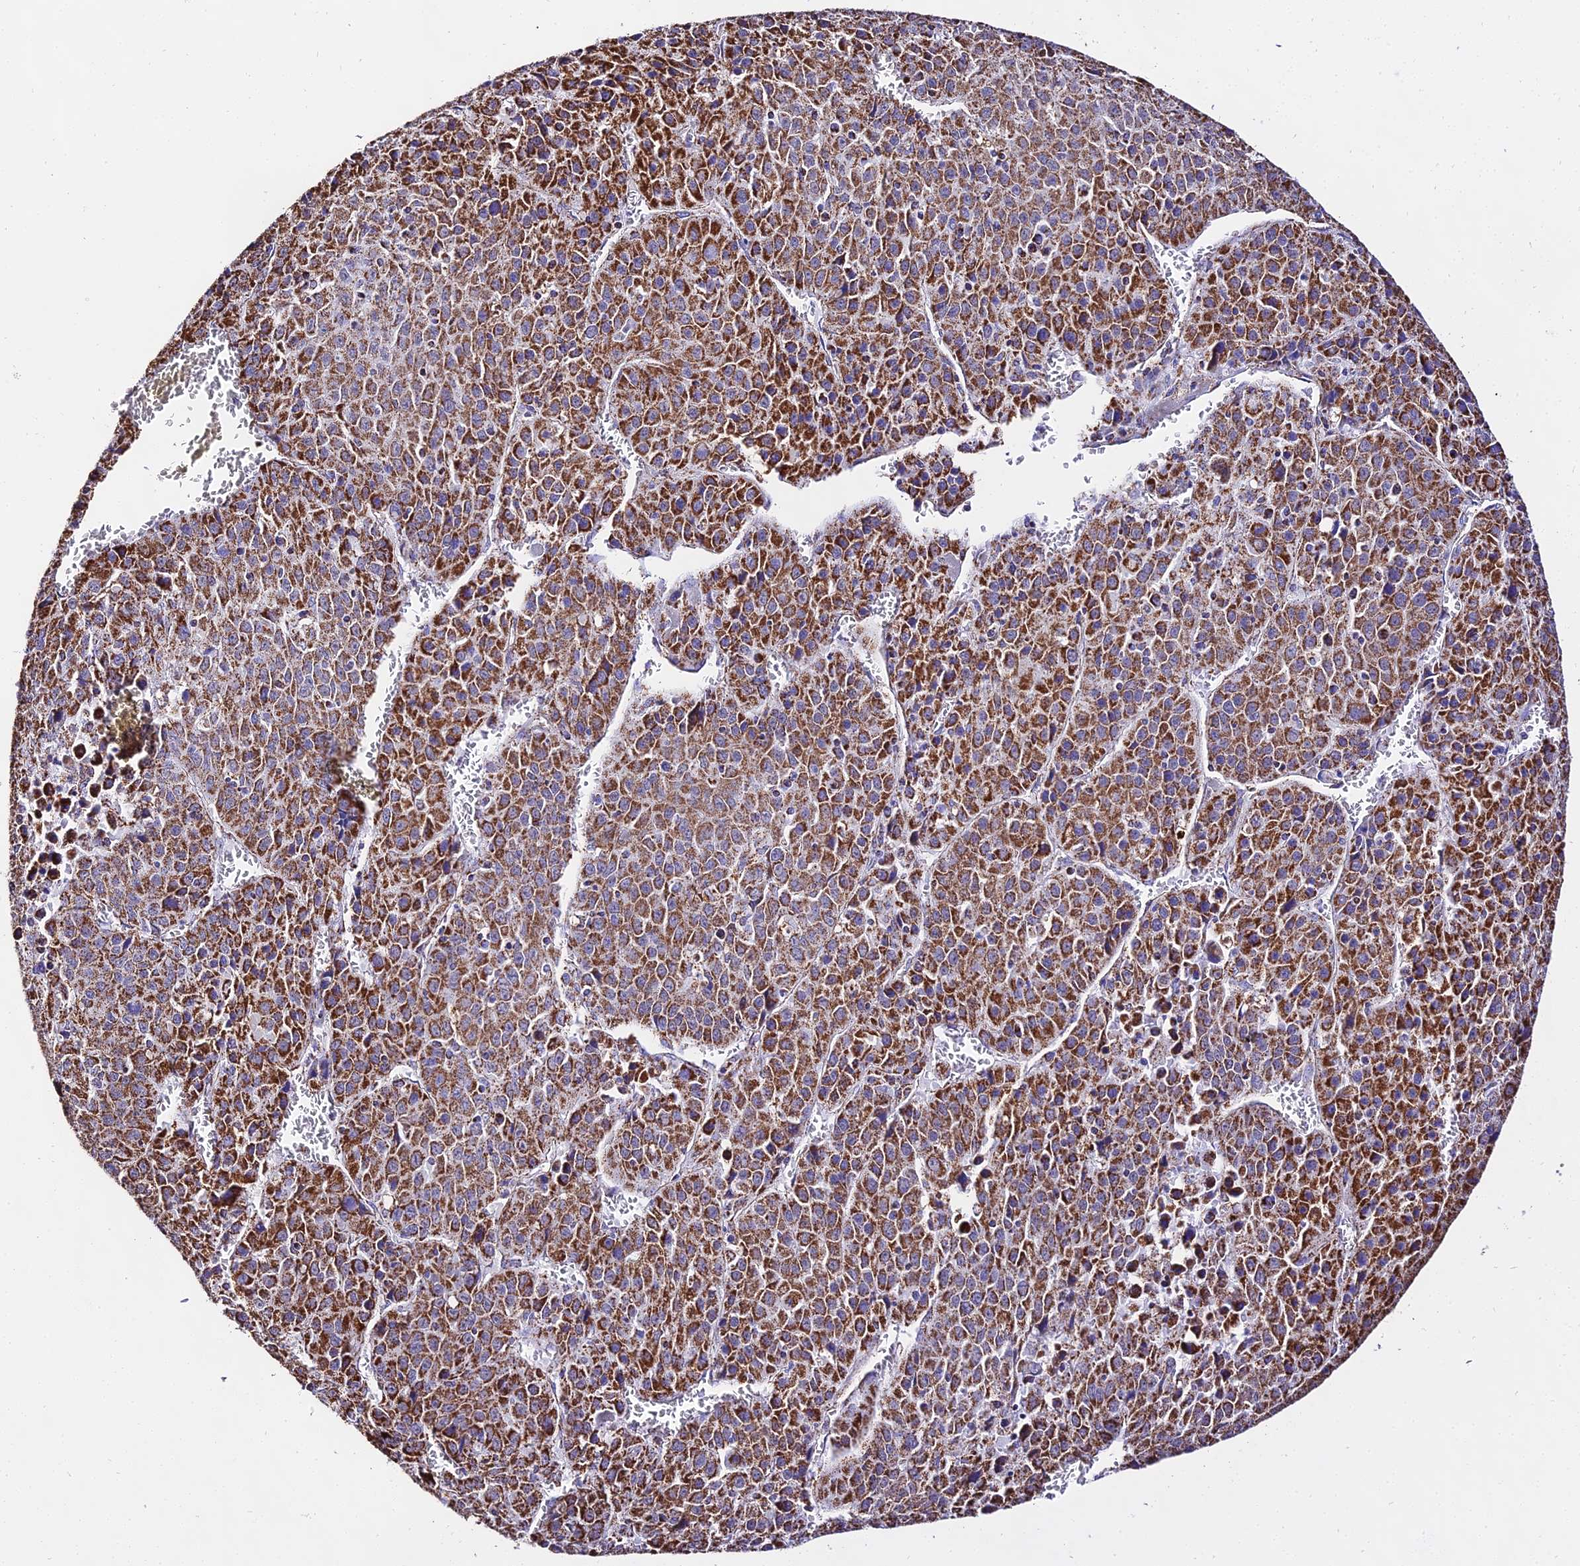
{"staining": {"intensity": "strong", "quantity": ">75%", "location": "cytoplasmic/membranous"}, "tissue": "liver cancer", "cell_type": "Tumor cells", "image_type": "cancer", "snomed": [{"axis": "morphology", "description": "Carcinoma, Hepatocellular, NOS"}, {"axis": "topography", "description": "Liver"}], "caption": "Immunohistochemistry (IHC) staining of liver cancer, which shows high levels of strong cytoplasmic/membranous expression in approximately >75% of tumor cells indicating strong cytoplasmic/membranous protein expression. The staining was performed using DAB (3,3'-diaminobenzidine) (brown) for protein detection and nuclei were counterstained in hematoxylin (blue).", "gene": "ATP5PD", "patient": {"sex": "female", "age": 53}}